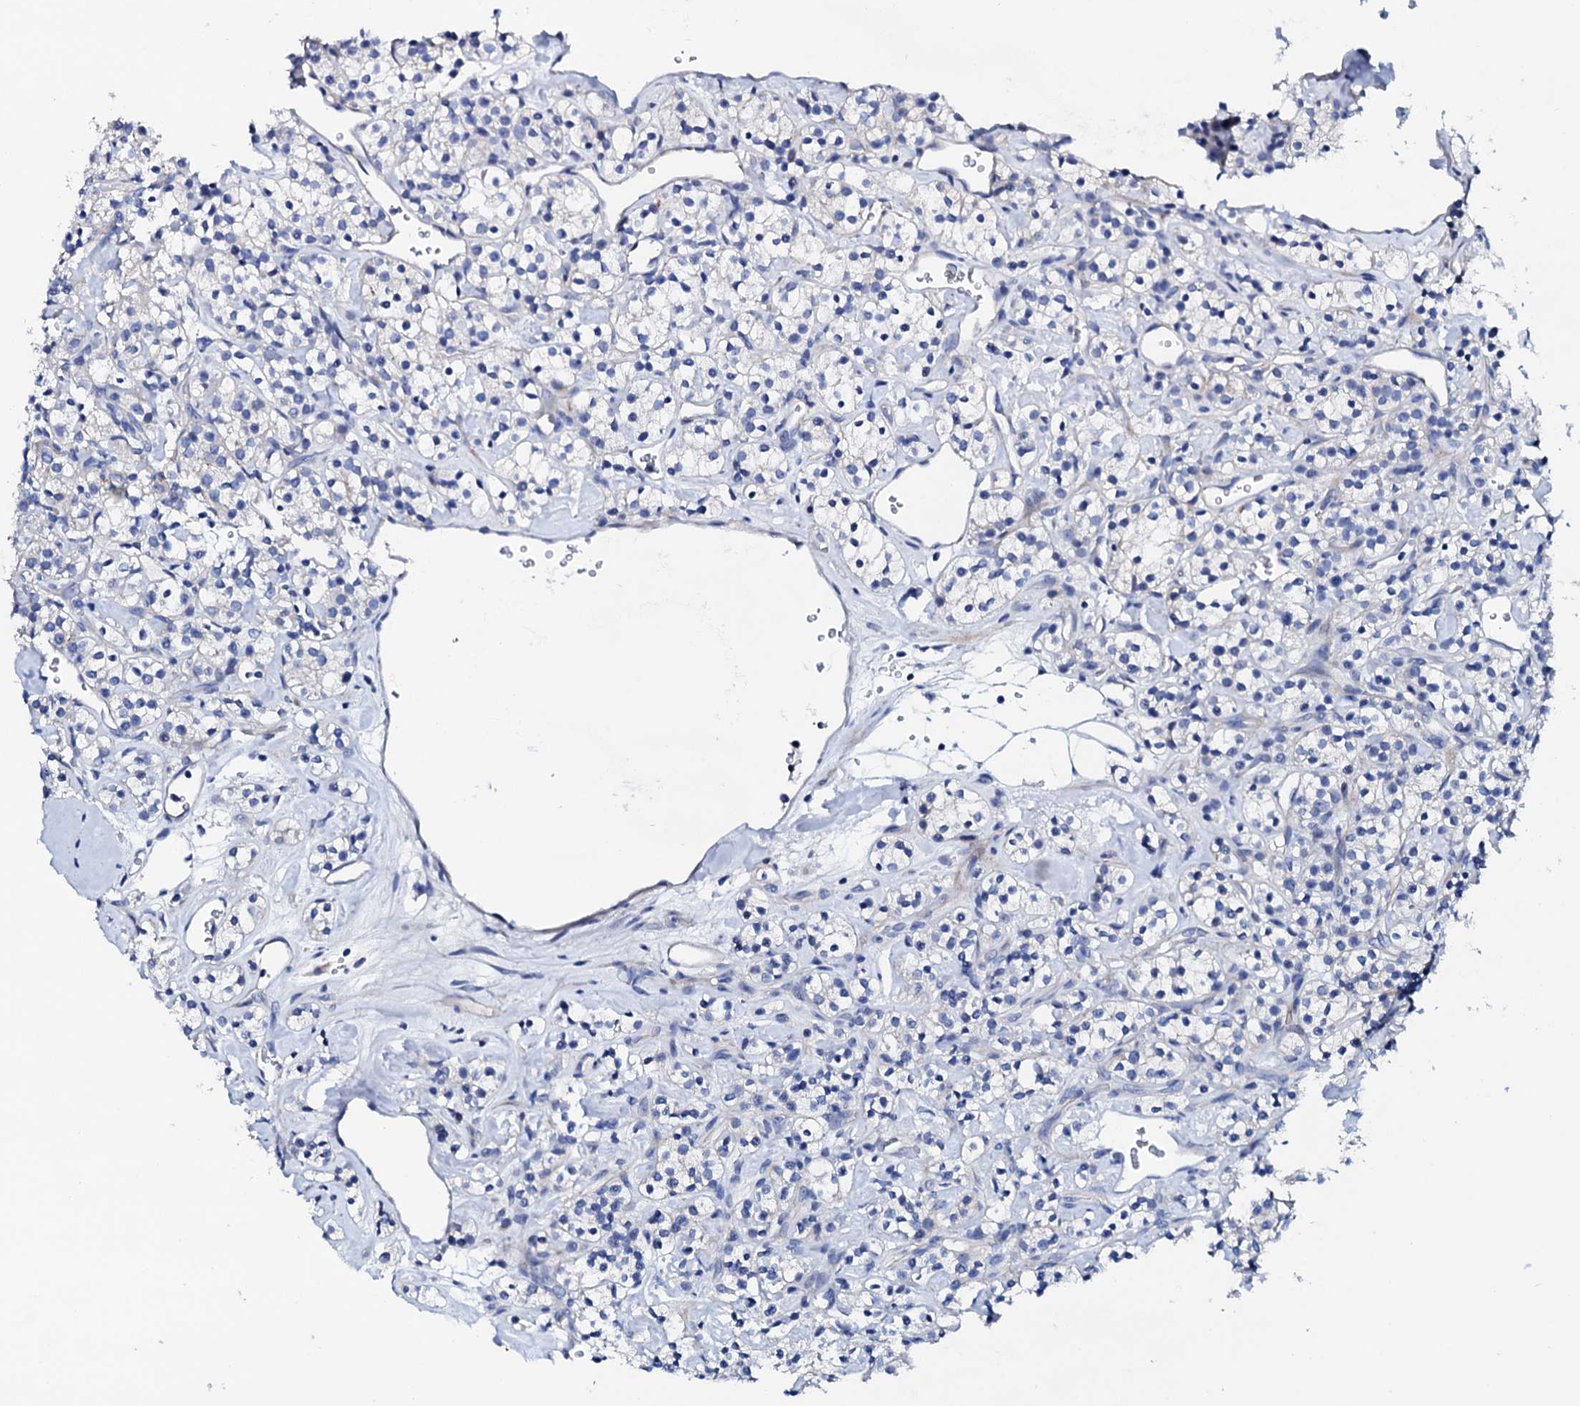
{"staining": {"intensity": "negative", "quantity": "none", "location": "none"}, "tissue": "renal cancer", "cell_type": "Tumor cells", "image_type": "cancer", "snomed": [{"axis": "morphology", "description": "Adenocarcinoma, NOS"}, {"axis": "topography", "description": "Kidney"}], "caption": "Renal adenocarcinoma was stained to show a protein in brown. There is no significant expression in tumor cells. (Brightfield microscopy of DAB (3,3'-diaminobenzidine) immunohistochemistry at high magnification).", "gene": "TRDN", "patient": {"sex": "male", "age": 77}}